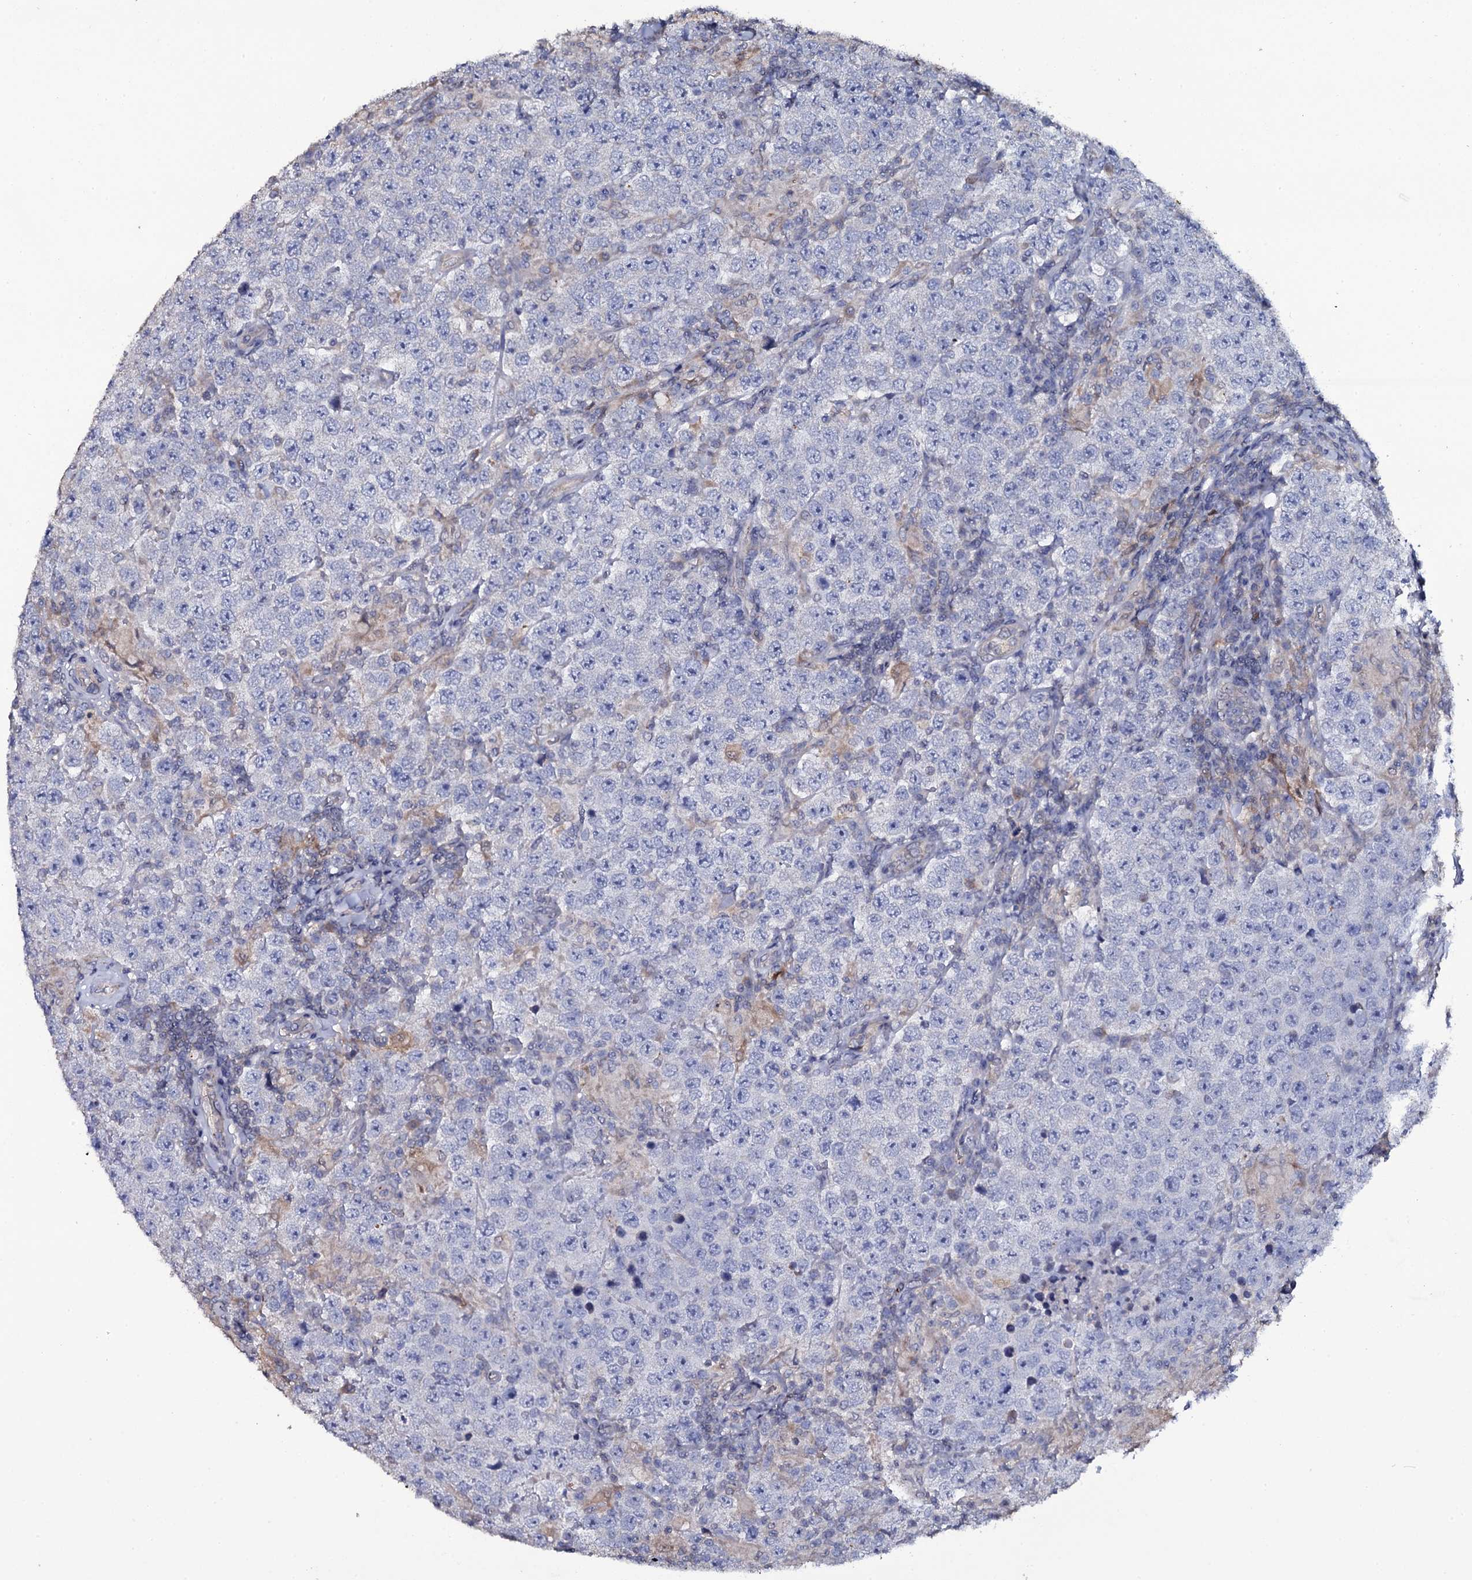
{"staining": {"intensity": "negative", "quantity": "none", "location": "none"}, "tissue": "testis cancer", "cell_type": "Tumor cells", "image_type": "cancer", "snomed": [{"axis": "morphology", "description": "Normal tissue, NOS"}, {"axis": "morphology", "description": "Urothelial carcinoma, High grade"}, {"axis": "morphology", "description": "Seminoma, NOS"}, {"axis": "morphology", "description": "Carcinoma, Embryonal, NOS"}, {"axis": "topography", "description": "Urinary bladder"}, {"axis": "topography", "description": "Testis"}], "caption": "Immunohistochemistry (IHC) micrograph of human testis cancer stained for a protein (brown), which displays no expression in tumor cells.", "gene": "CRYL1", "patient": {"sex": "male", "age": 41}}